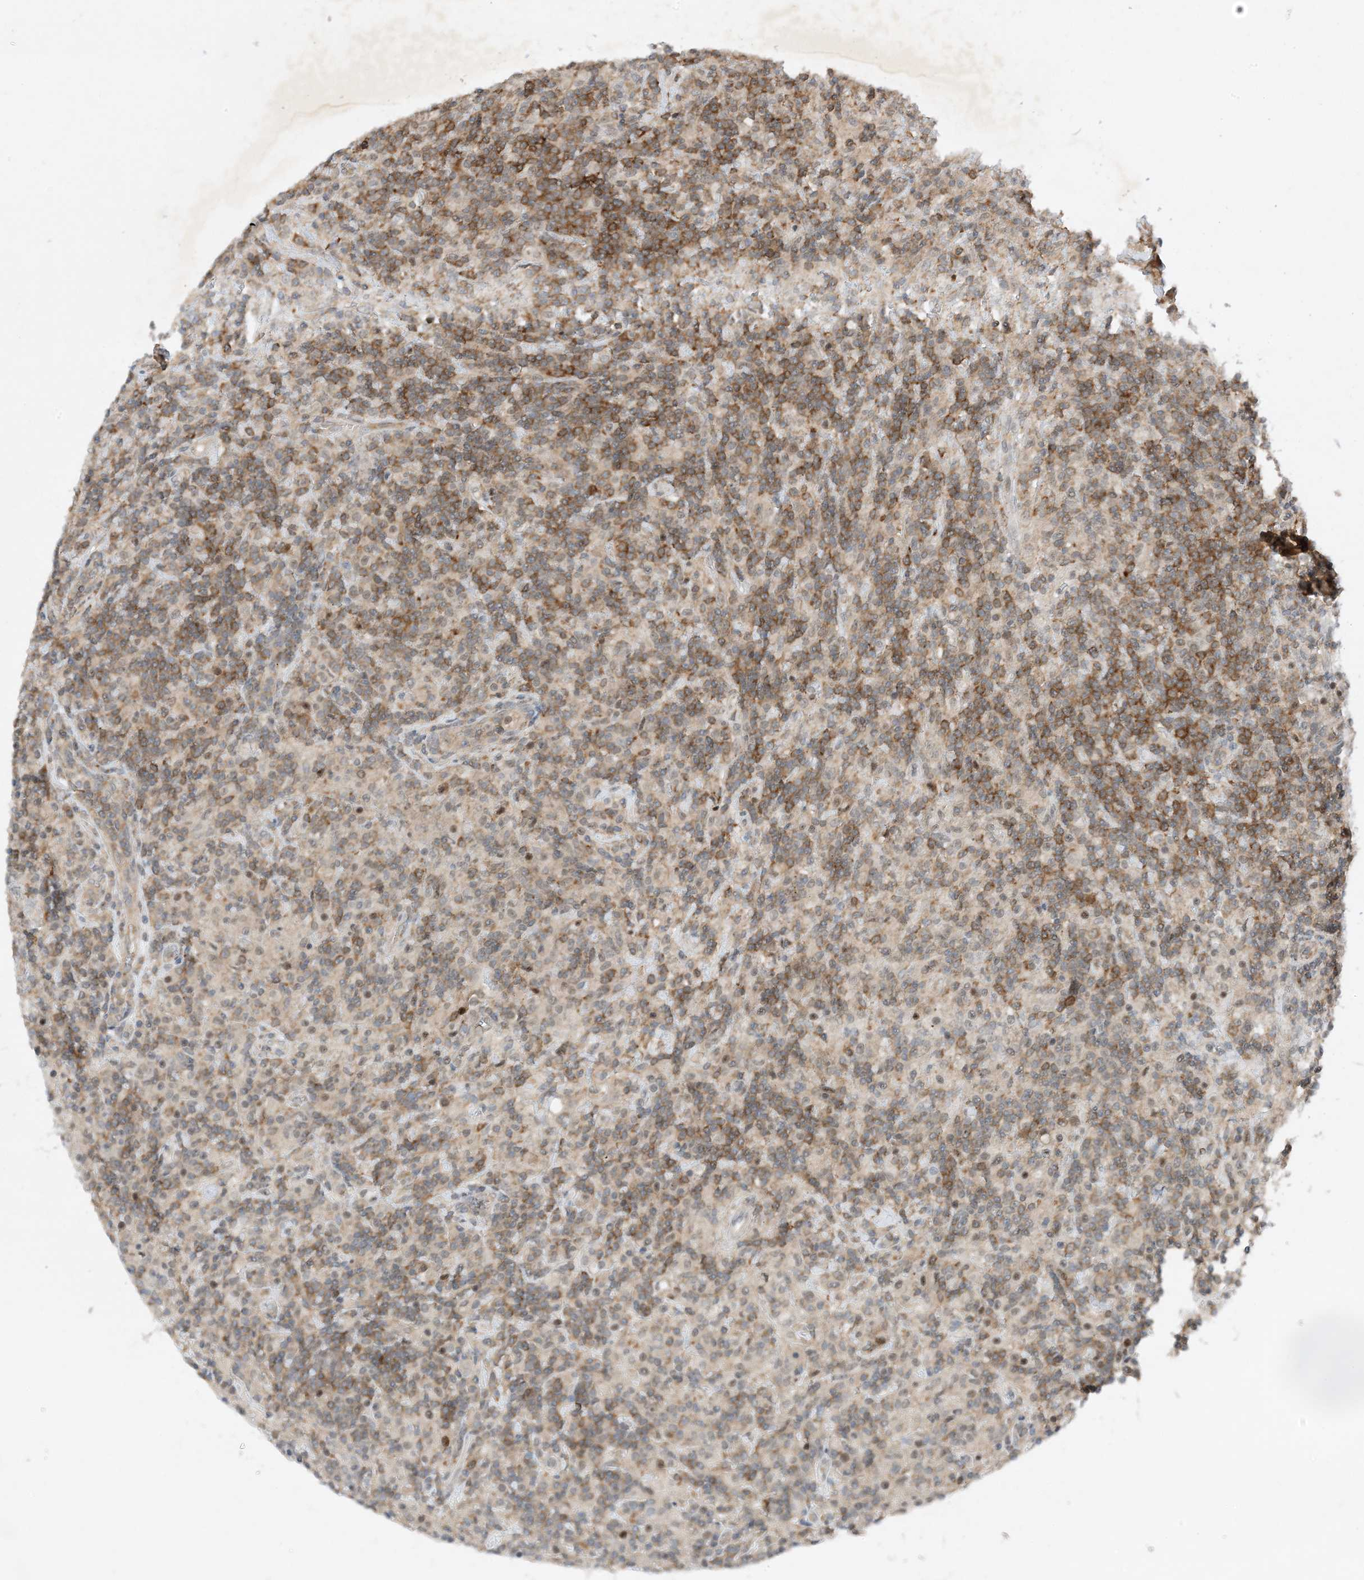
{"staining": {"intensity": "negative", "quantity": "none", "location": "none"}, "tissue": "lymphoma", "cell_type": "Tumor cells", "image_type": "cancer", "snomed": [{"axis": "morphology", "description": "Hodgkin's disease, NOS"}, {"axis": "topography", "description": "Lymph node"}], "caption": "This is an IHC micrograph of human lymphoma. There is no positivity in tumor cells.", "gene": "MAST3", "patient": {"sex": "male", "age": 70}}